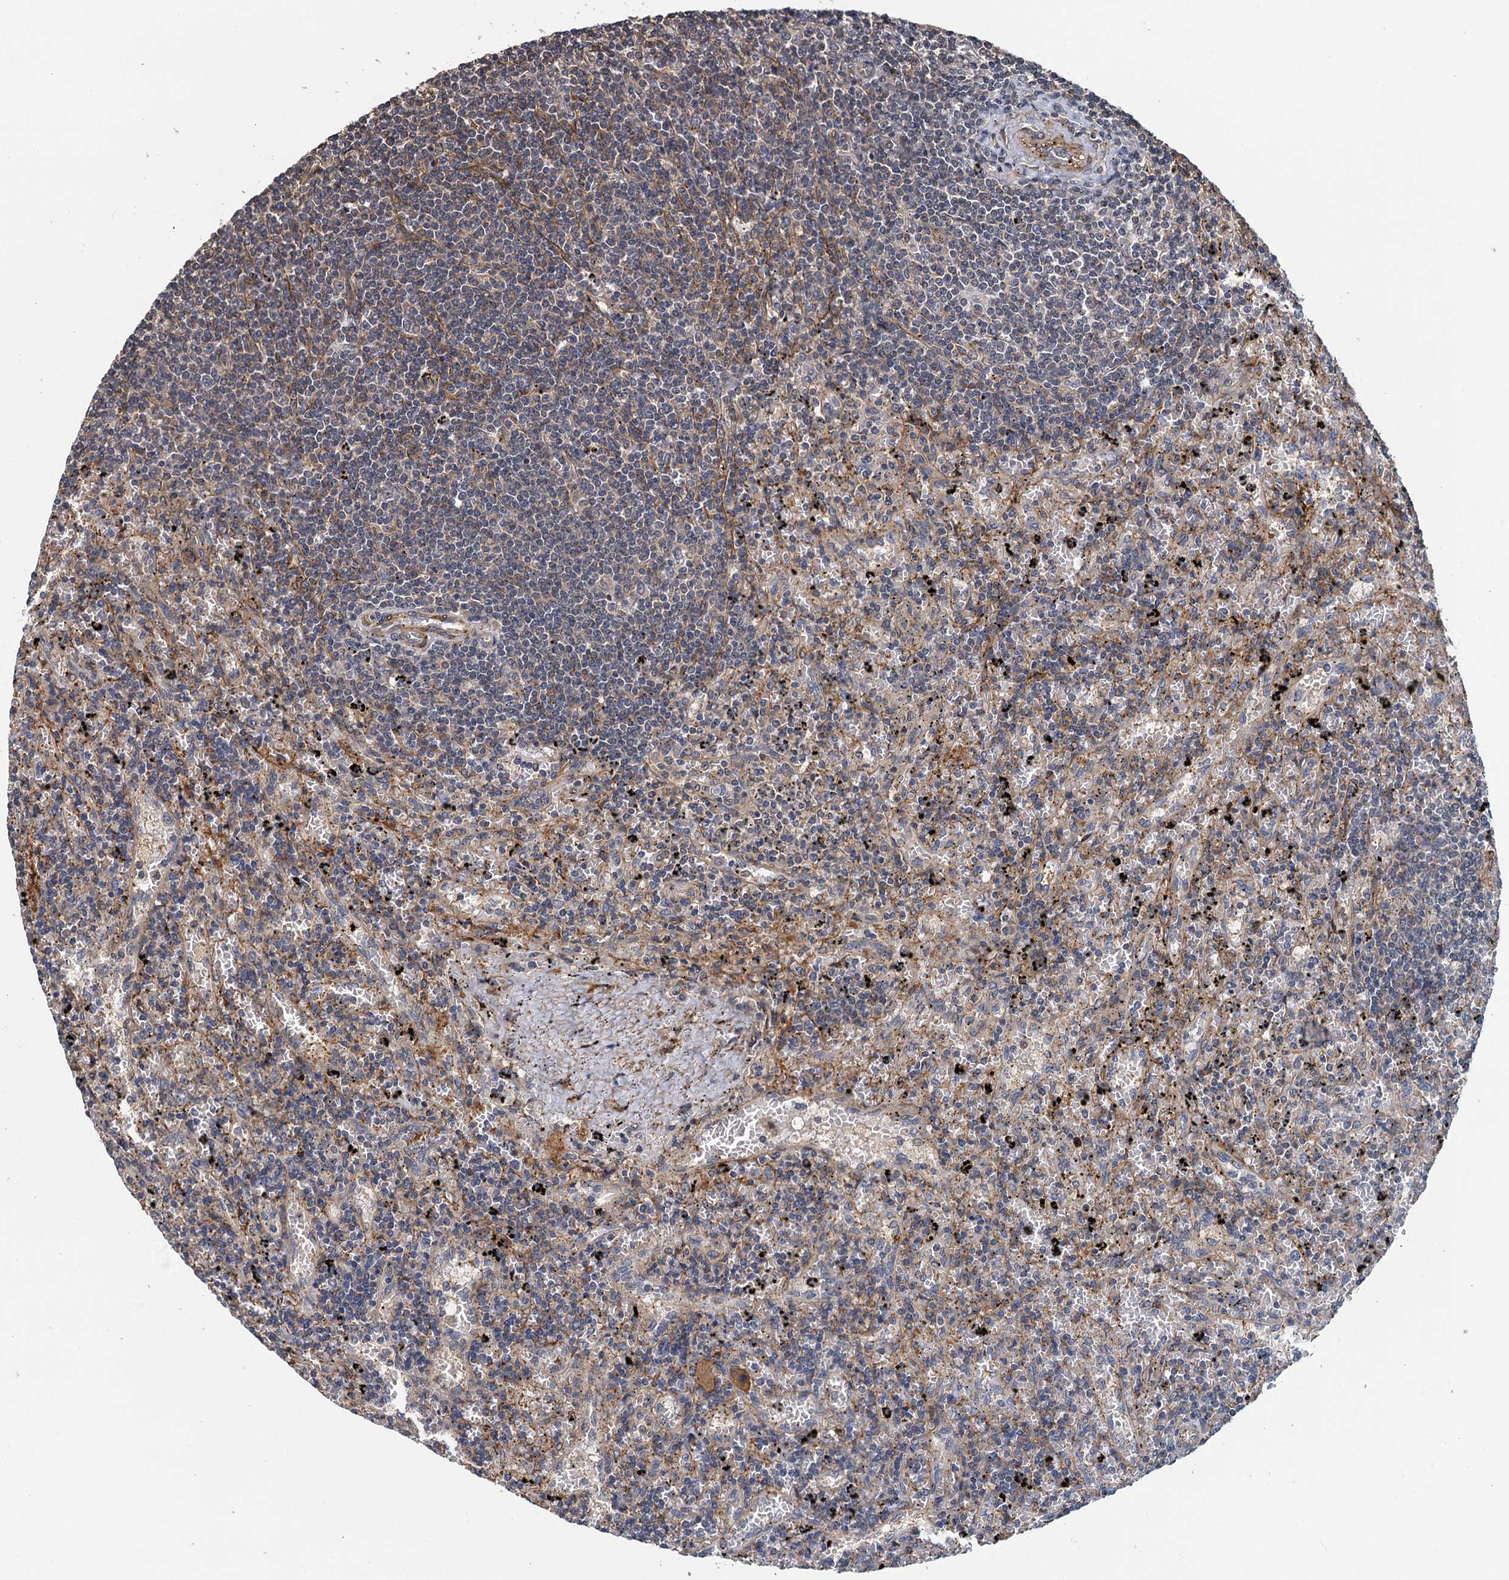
{"staining": {"intensity": "negative", "quantity": "none", "location": "none"}, "tissue": "lymphoma", "cell_type": "Tumor cells", "image_type": "cancer", "snomed": [{"axis": "morphology", "description": "Malignant lymphoma, non-Hodgkin's type, Low grade"}, {"axis": "topography", "description": "Spleen"}], "caption": "IHC micrograph of human malignant lymphoma, non-Hodgkin's type (low-grade) stained for a protein (brown), which demonstrates no staining in tumor cells. The staining was performed using DAB to visualize the protein expression in brown, while the nuclei were stained in blue with hematoxylin (Magnification: 20x).", "gene": "MEAK7", "patient": {"sex": "male", "age": 76}}